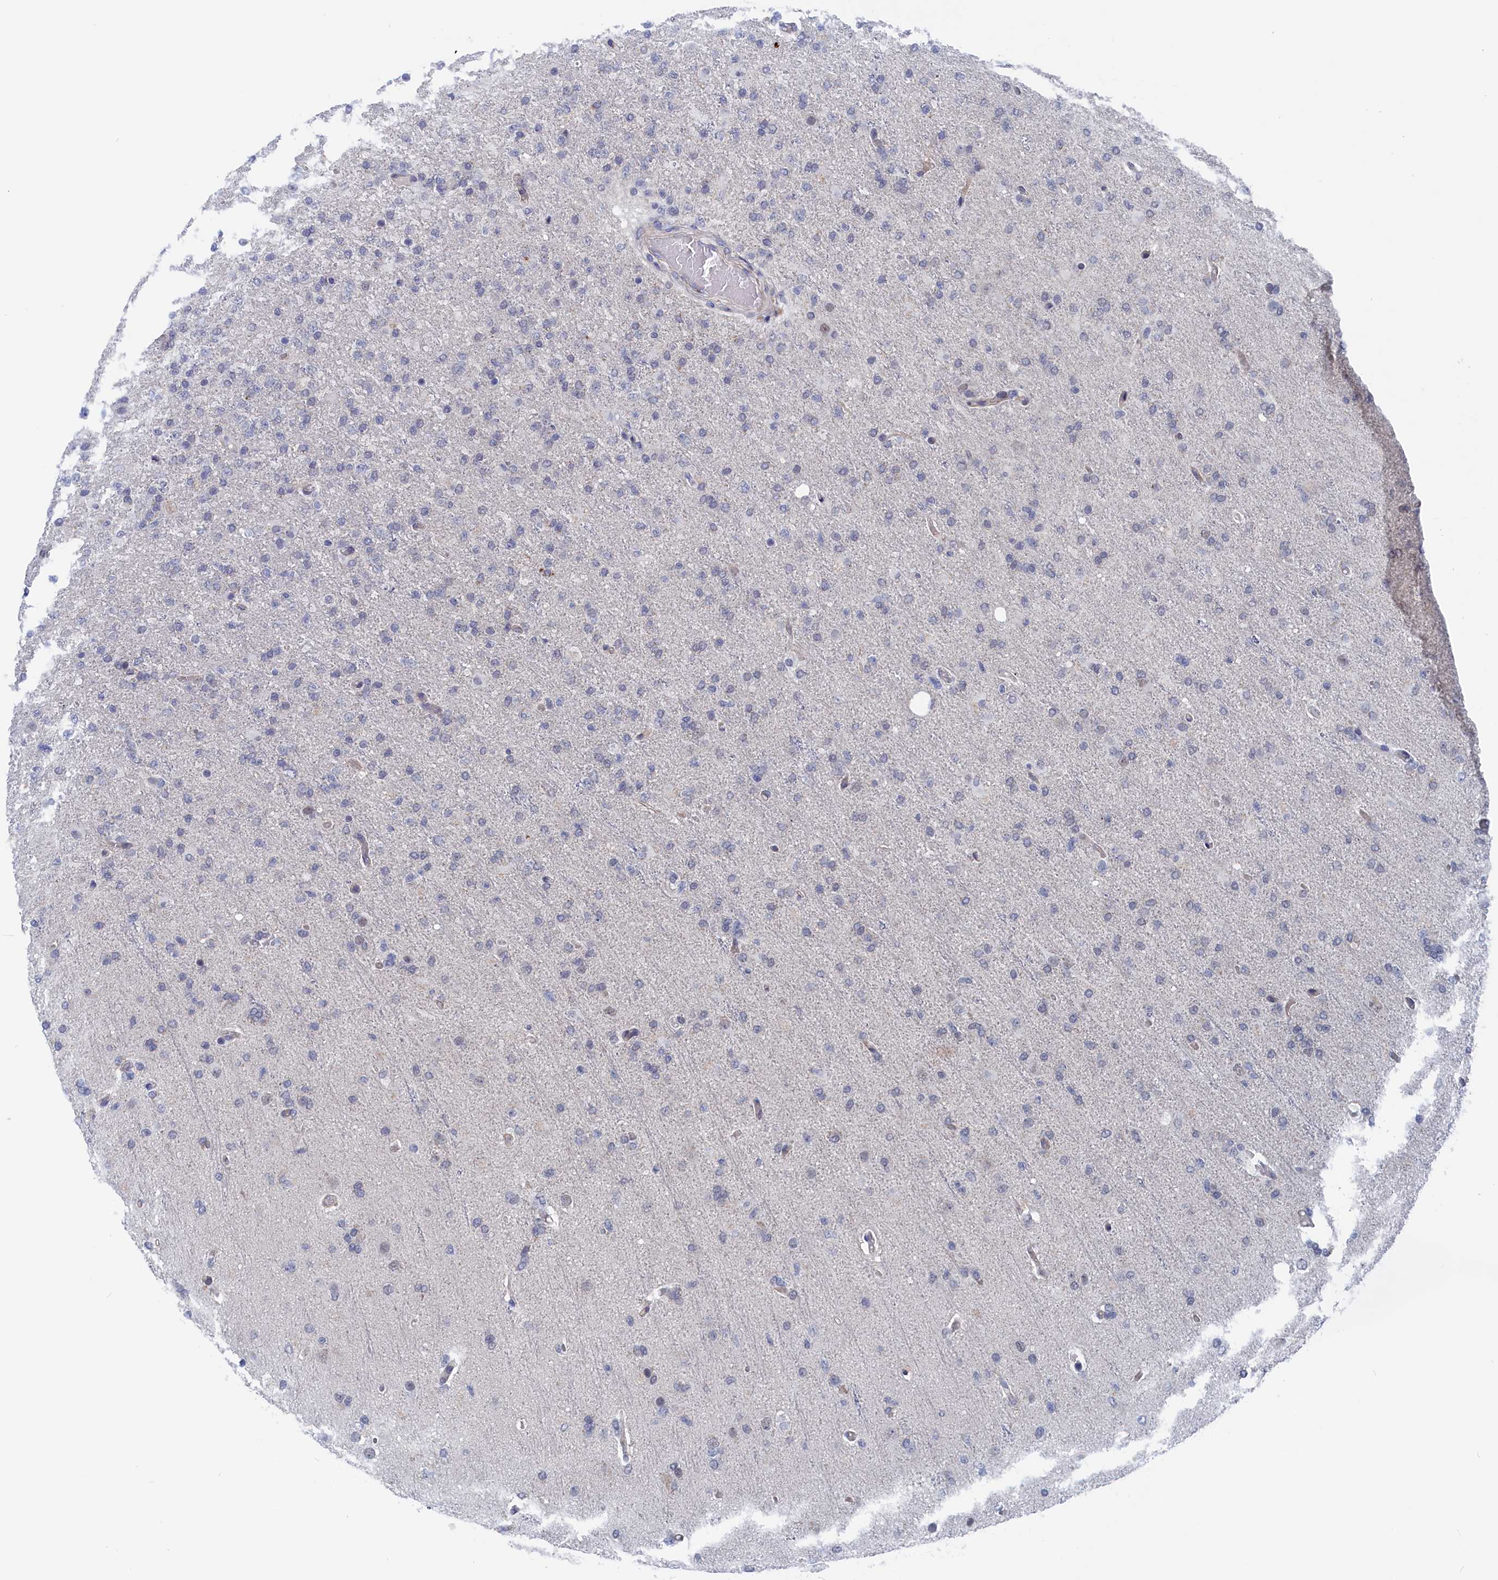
{"staining": {"intensity": "negative", "quantity": "none", "location": "none"}, "tissue": "glioma", "cell_type": "Tumor cells", "image_type": "cancer", "snomed": [{"axis": "morphology", "description": "Glioma, malignant, High grade"}, {"axis": "topography", "description": "Brain"}], "caption": "Immunohistochemical staining of human high-grade glioma (malignant) displays no significant expression in tumor cells.", "gene": "MARCHF3", "patient": {"sex": "female", "age": 74}}